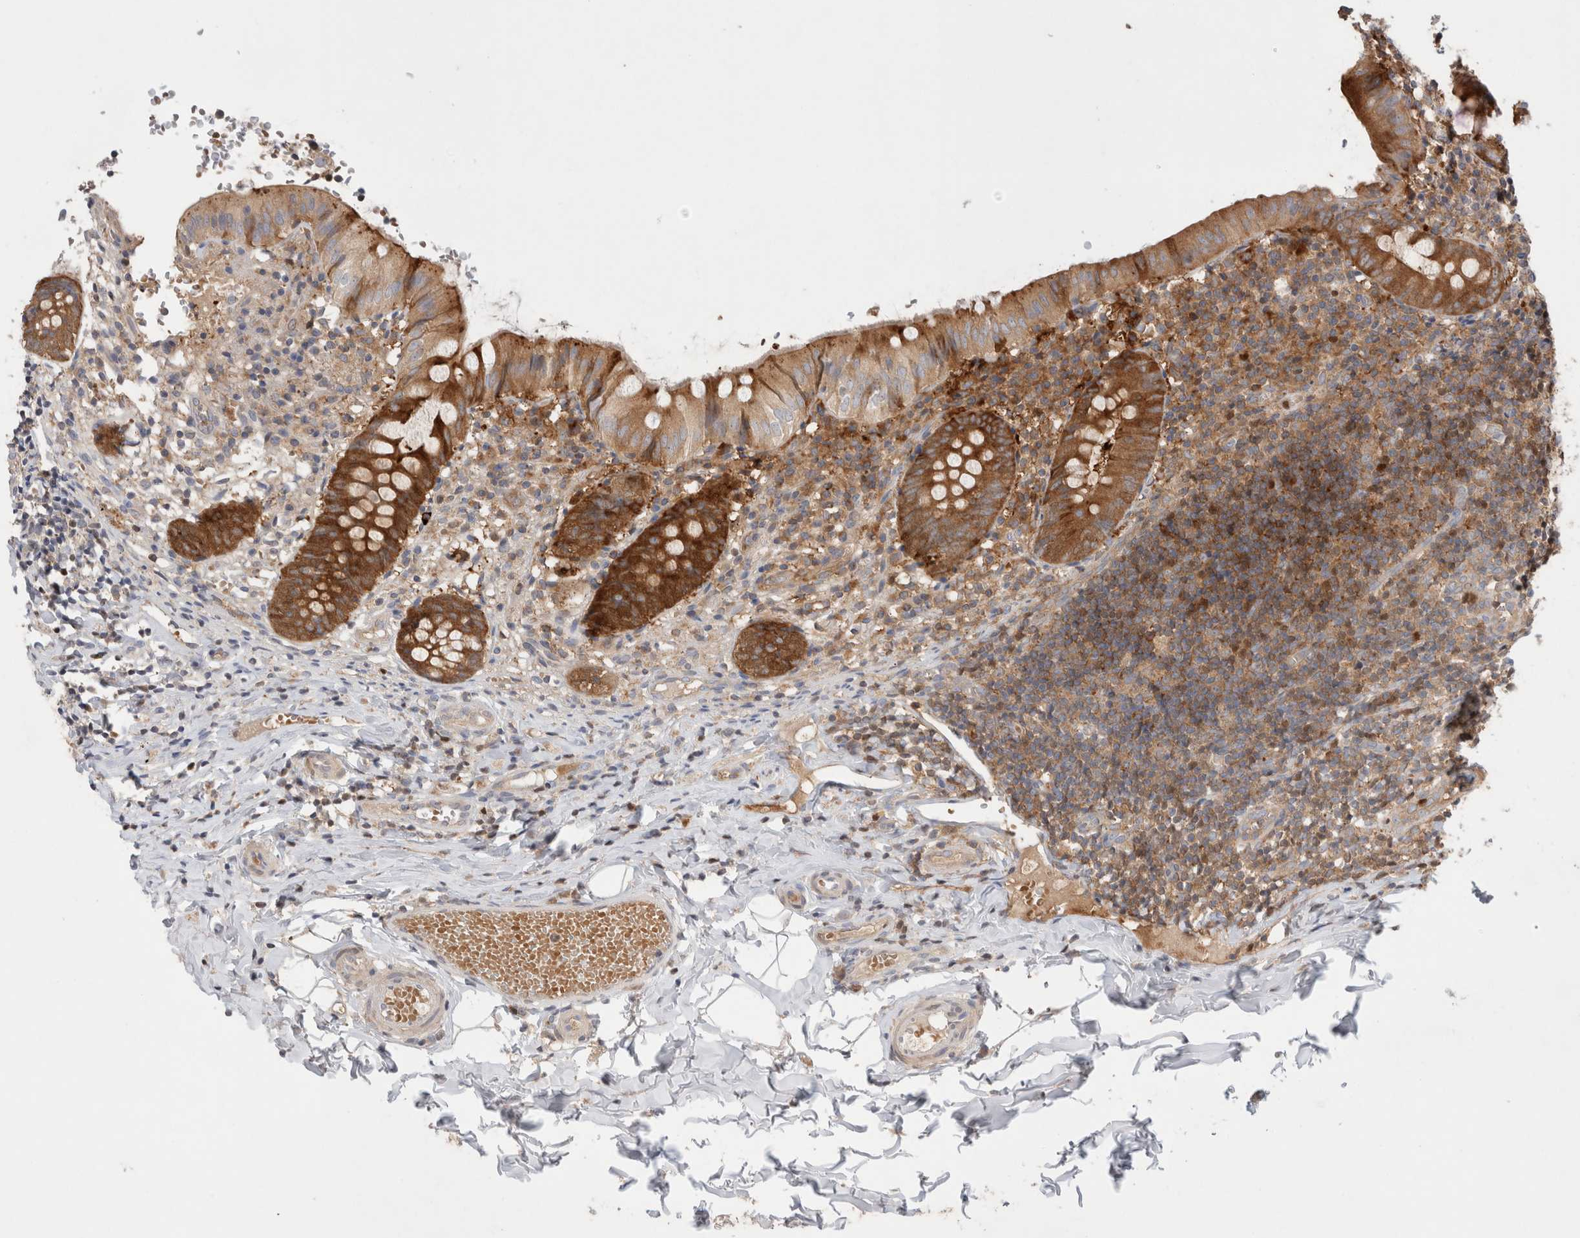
{"staining": {"intensity": "strong", "quantity": ">75%", "location": "cytoplasmic/membranous"}, "tissue": "appendix", "cell_type": "Glandular cells", "image_type": "normal", "snomed": [{"axis": "morphology", "description": "Normal tissue, NOS"}, {"axis": "topography", "description": "Appendix"}], "caption": "IHC staining of normal appendix, which displays high levels of strong cytoplasmic/membranous staining in about >75% of glandular cells indicating strong cytoplasmic/membranous protein expression. The staining was performed using DAB (3,3'-diaminobenzidine) (brown) for protein detection and nuclei were counterstained in hematoxylin (blue).", "gene": "KLHL14", "patient": {"sex": "male", "age": 8}}